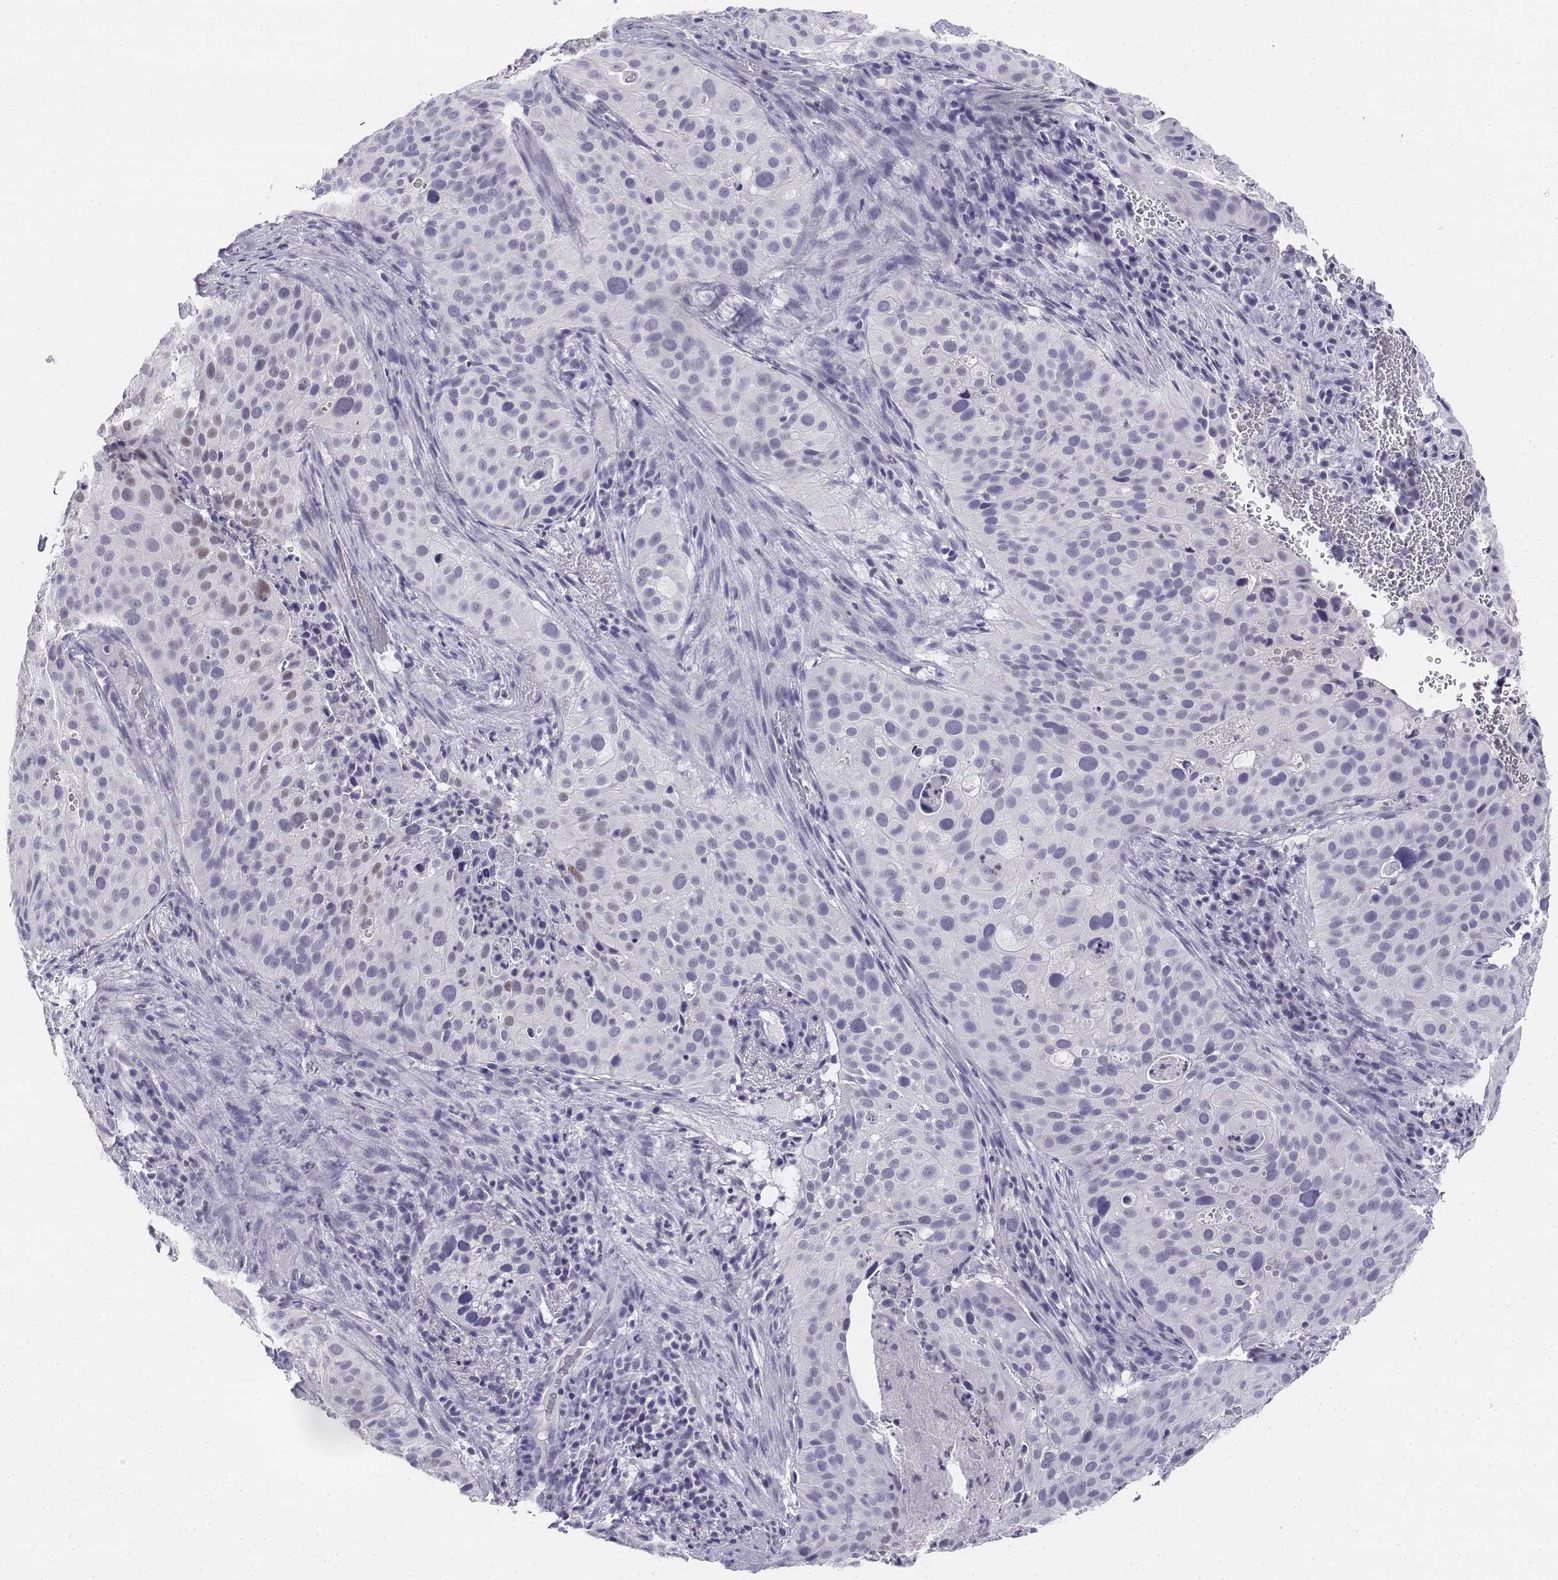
{"staining": {"intensity": "negative", "quantity": "none", "location": "none"}, "tissue": "cervical cancer", "cell_type": "Tumor cells", "image_type": "cancer", "snomed": [{"axis": "morphology", "description": "Squamous cell carcinoma, NOS"}, {"axis": "topography", "description": "Cervix"}], "caption": "Cervical squamous cell carcinoma was stained to show a protein in brown. There is no significant positivity in tumor cells. (Stains: DAB immunohistochemistry with hematoxylin counter stain, Microscopy: brightfield microscopy at high magnification).", "gene": "UCN2", "patient": {"sex": "female", "age": 38}}